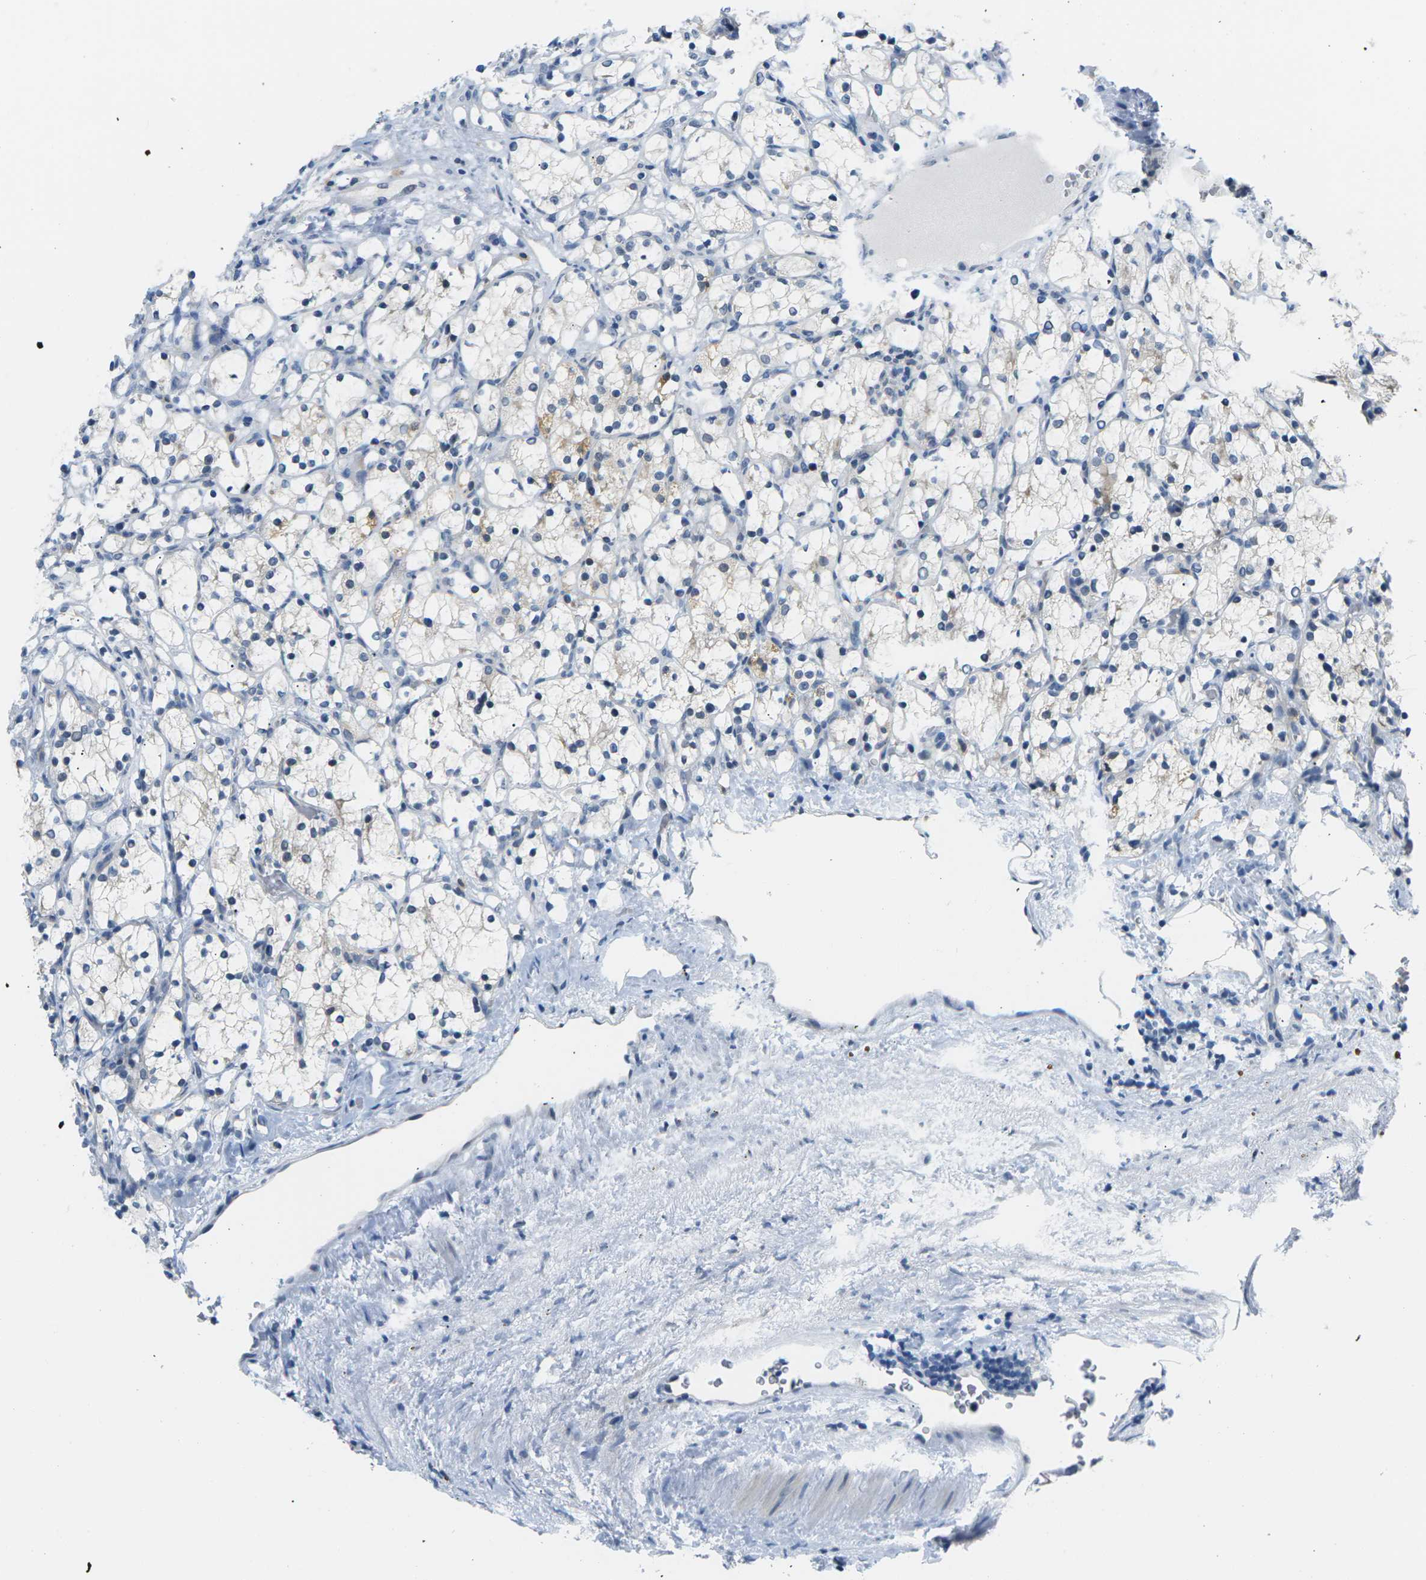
{"staining": {"intensity": "weak", "quantity": "<25%", "location": "cytoplasmic/membranous"}, "tissue": "renal cancer", "cell_type": "Tumor cells", "image_type": "cancer", "snomed": [{"axis": "morphology", "description": "Adenocarcinoma, NOS"}, {"axis": "topography", "description": "Kidney"}], "caption": "Tumor cells are negative for brown protein staining in adenocarcinoma (renal).", "gene": "PSAT1", "patient": {"sex": "female", "age": 69}}